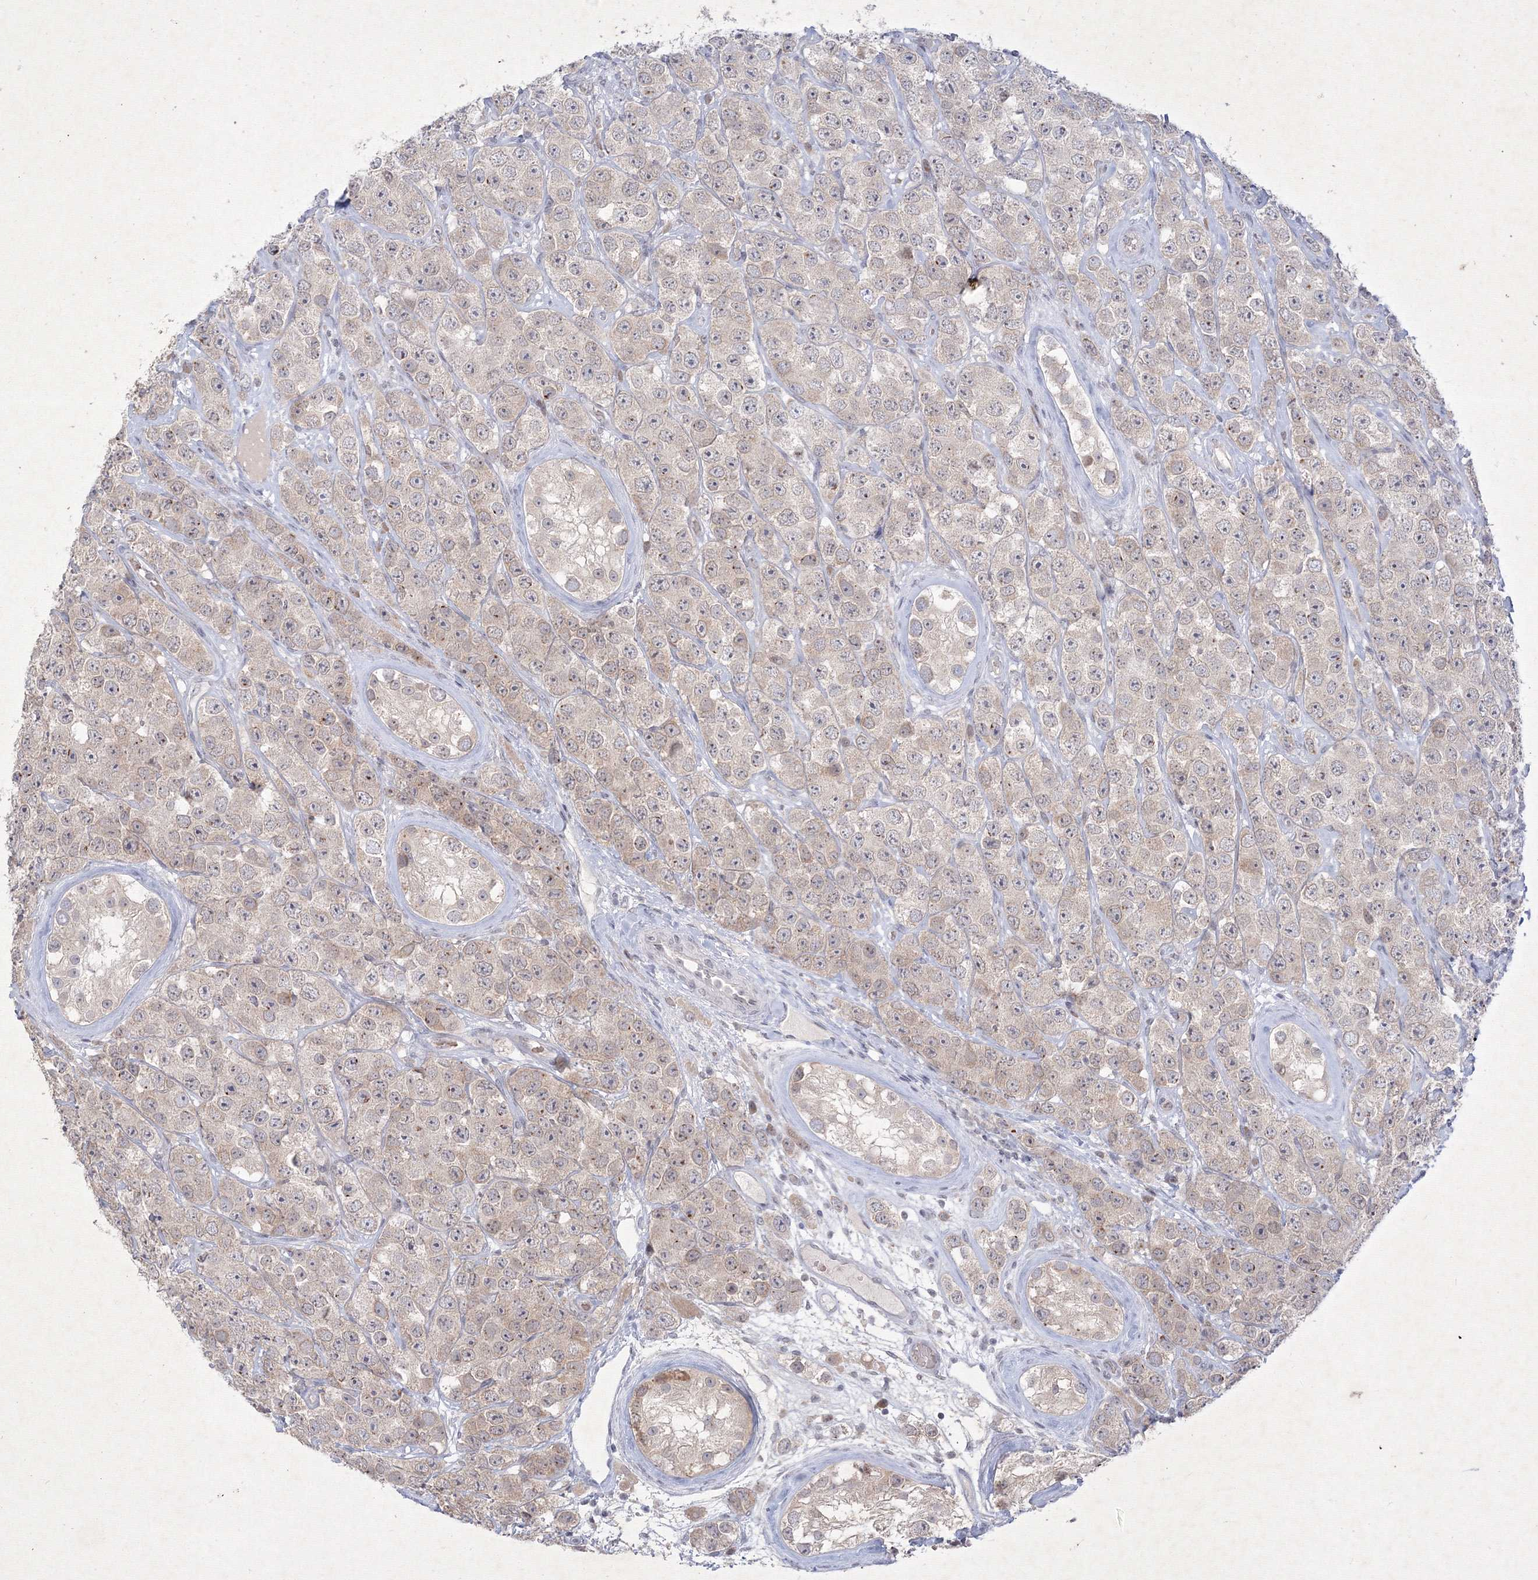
{"staining": {"intensity": "negative", "quantity": "none", "location": "none"}, "tissue": "testis cancer", "cell_type": "Tumor cells", "image_type": "cancer", "snomed": [{"axis": "morphology", "description": "Seminoma, NOS"}, {"axis": "topography", "description": "Testis"}], "caption": "Immunohistochemistry micrograph of neoplastic tissue: human seminoma (testis) stained with DAB reveals no significant protein staining in tumor cells. (Brightfield microscopy of DAB immunohistochemistry (IHC) at high magnification).", "gene": "NXPE3", "patient": {"sex": "male", "age": 28}}